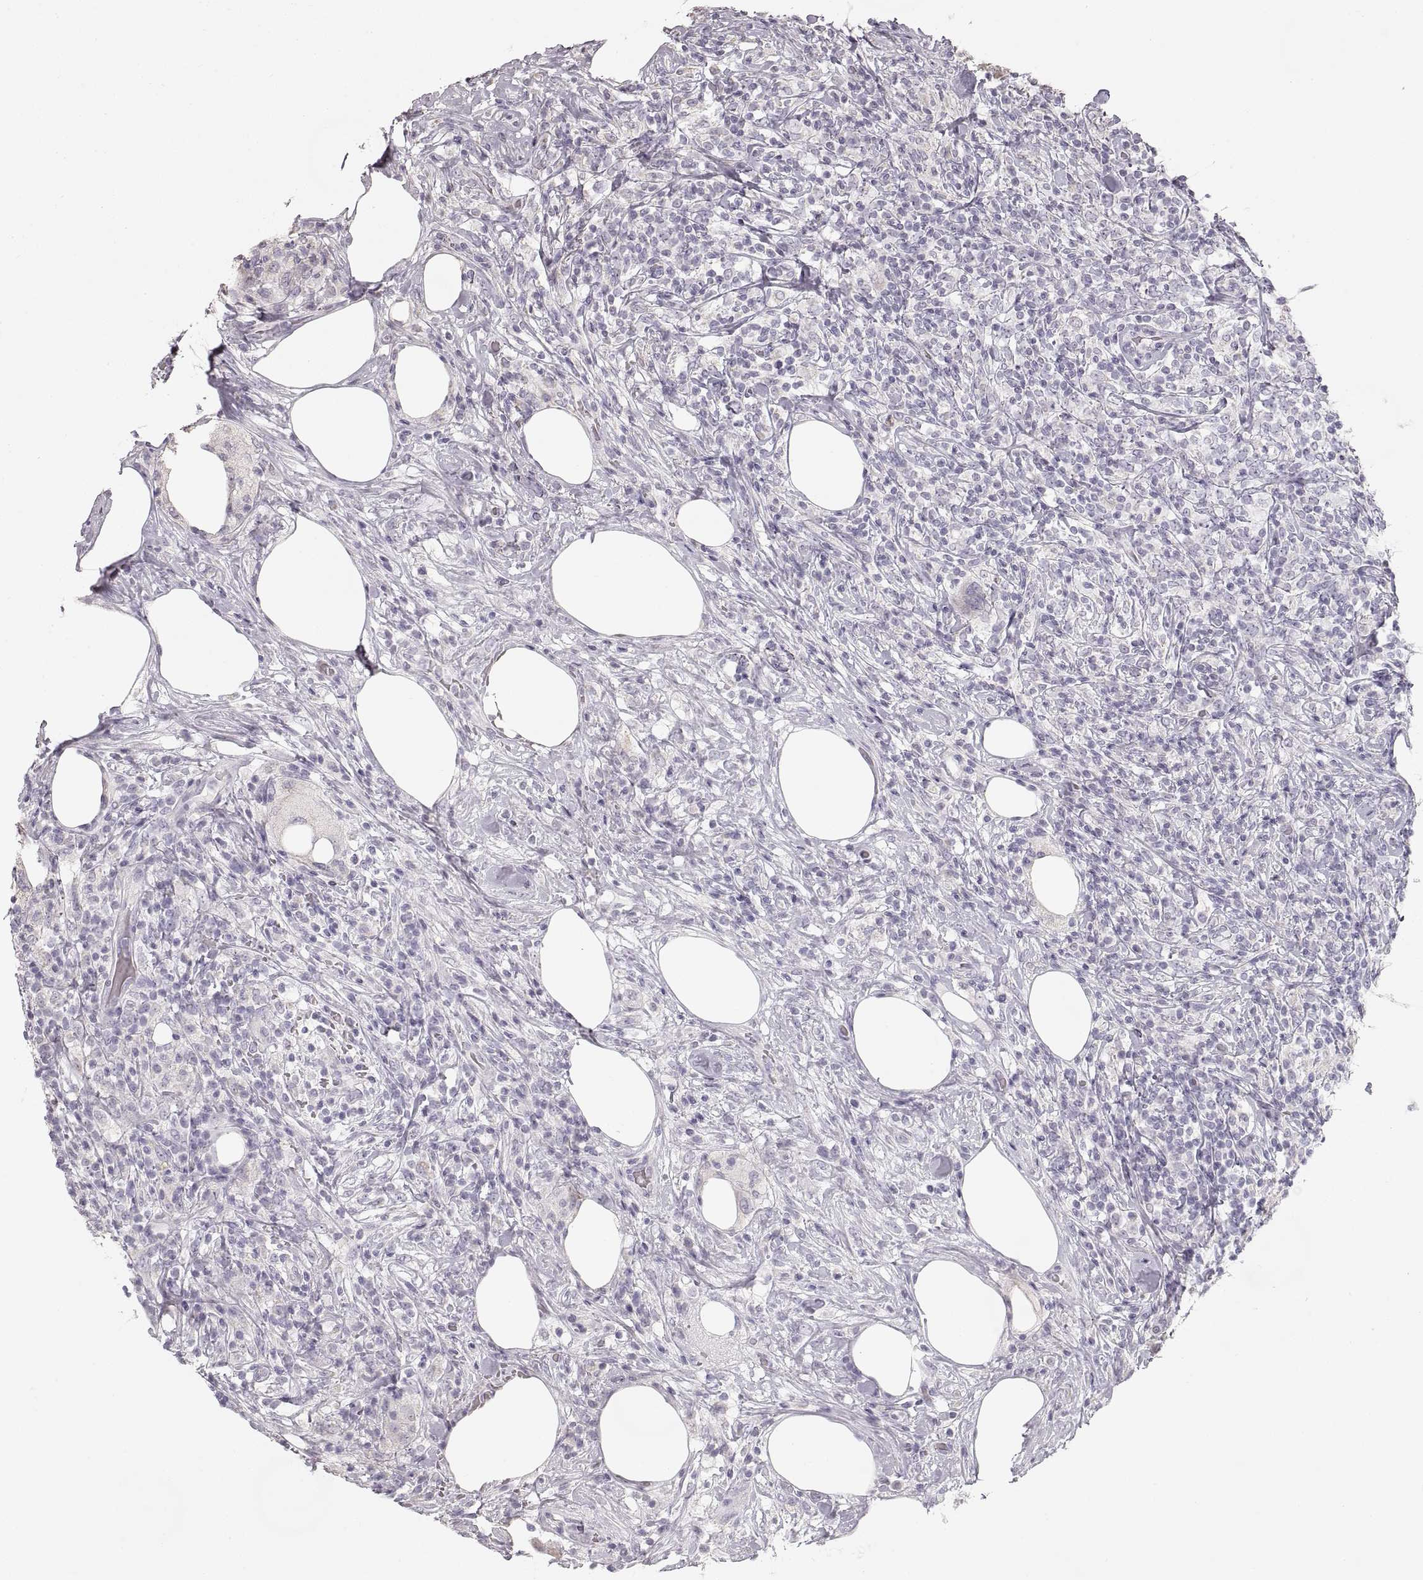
{"staining": {"intensity": "negative", "quantity": "none", "location": "none"}, "tissue": "lymphoma", "cell_type": "Tumor cells", "image_type": "cancer", "snomed": [{"axis": "morphology", "description": "Malignant lymphoma, non-Hodgkin's type, High grade"}, {"axis": "topography", "description": "Lymph node"}], "caption": "High-grade malignant lymphoma, non-Hodgkin's type was stained to show a protein in brown. There is no significant expression in tumor cells. (Brightfield microscopy of DAB immunohistochemistry (IHC) at high magnification).", "gene": "ZP3", "patient": {"sex": "female", "age": 84}}